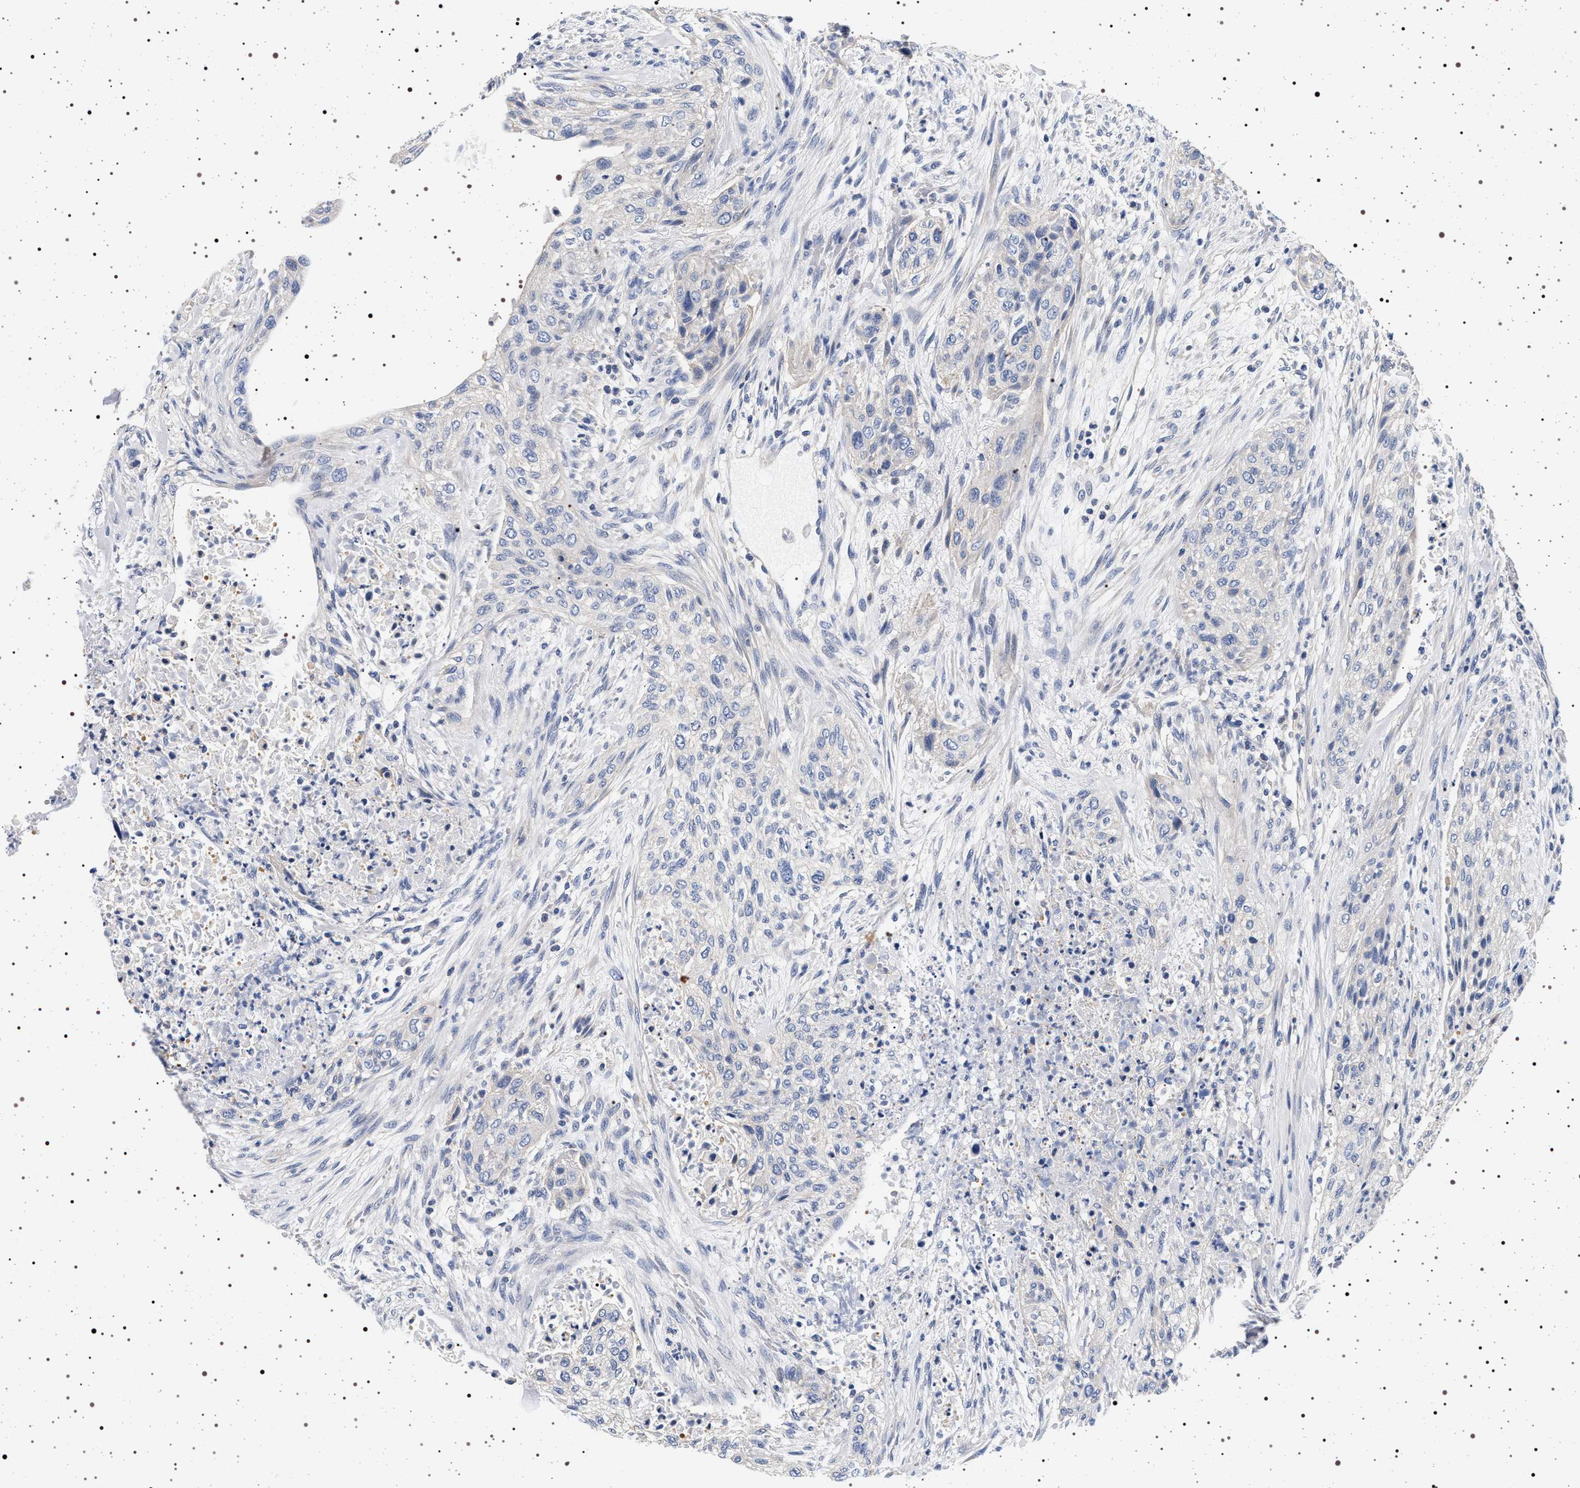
{"staining": {"intensity": "negative", "quantity": "none", "location": "none"}, "tissue": "urothelial cancer", "cell_type": "Tumor cells", "image_type": "cancer", "snomed": [{"axis": "morphology", "description": "Urothelial carcinoma, Low grade"}, {"axis": "morphology", "description": "Urothelial carcinoma, High grade"}, {"axis": "topography", "description": "Urinary bladder"}], "caption": "Urothelial carcinoma (low-grade) stained for a protein using IHC exhibits no positivity tumor cells.", "gene": "HSD17B1", "patient": {"sex": "male", "age": 35}}